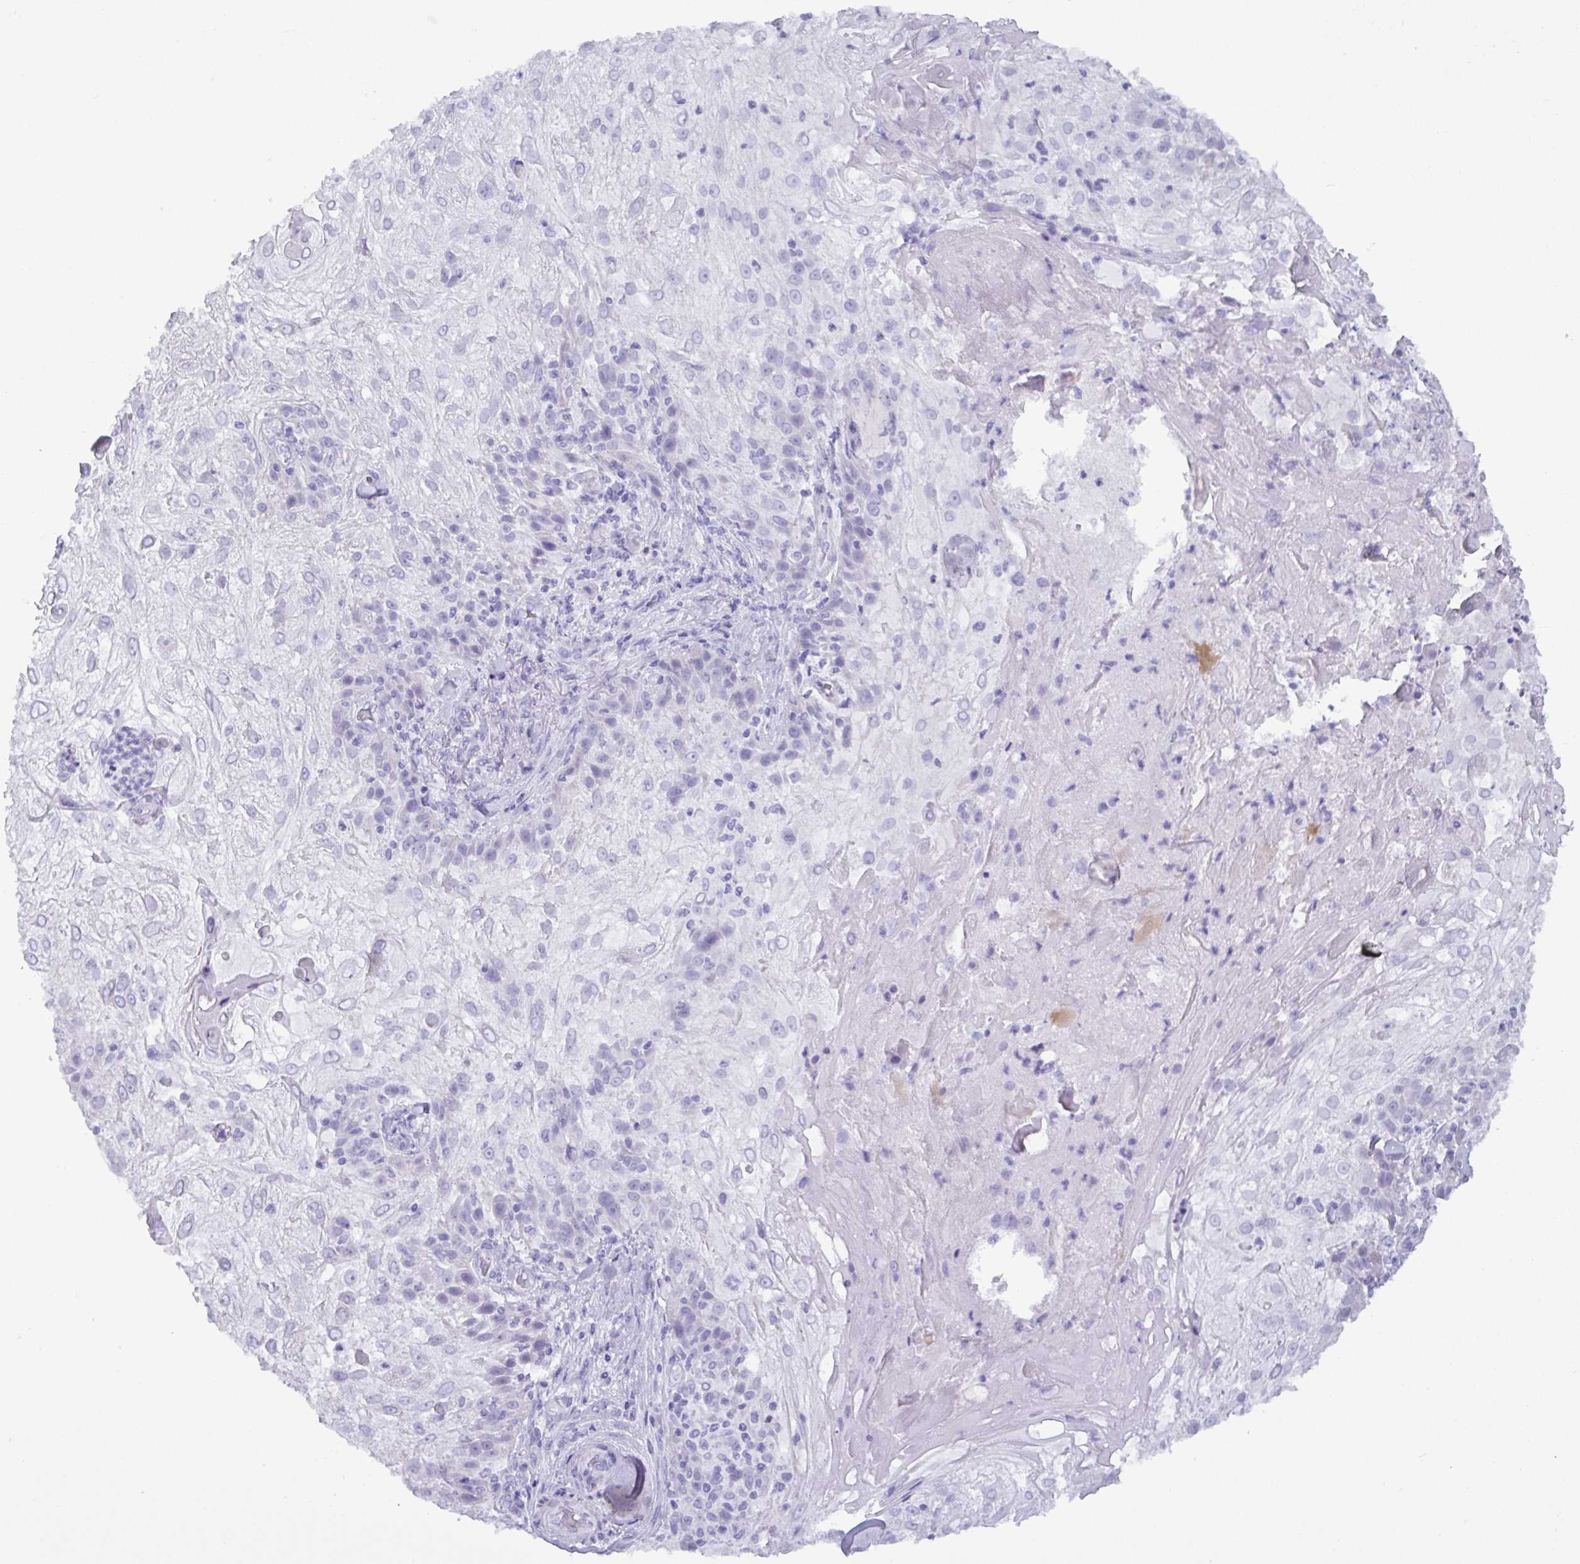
{"staining": {"intensity": "negative", "quantity": "none", "location": "none"}, "tissue": "skin cancer", "cell_type": "Tumor cells", "image_type": "cancer", "snomed": [{"axis": "morphology", "description": "Normal tissue, NOS"}, {"axis": "morphology", "description": "Squamous cell carcinoma, NOS"}, {"axis": "topography", "description": "Skin"}], "caption": "IHC of squamous cell carcinoma (skin) displays no staining in tumor cells.", "gene": "C4orf33", "patient": {"sex": "female", "age": 83}}